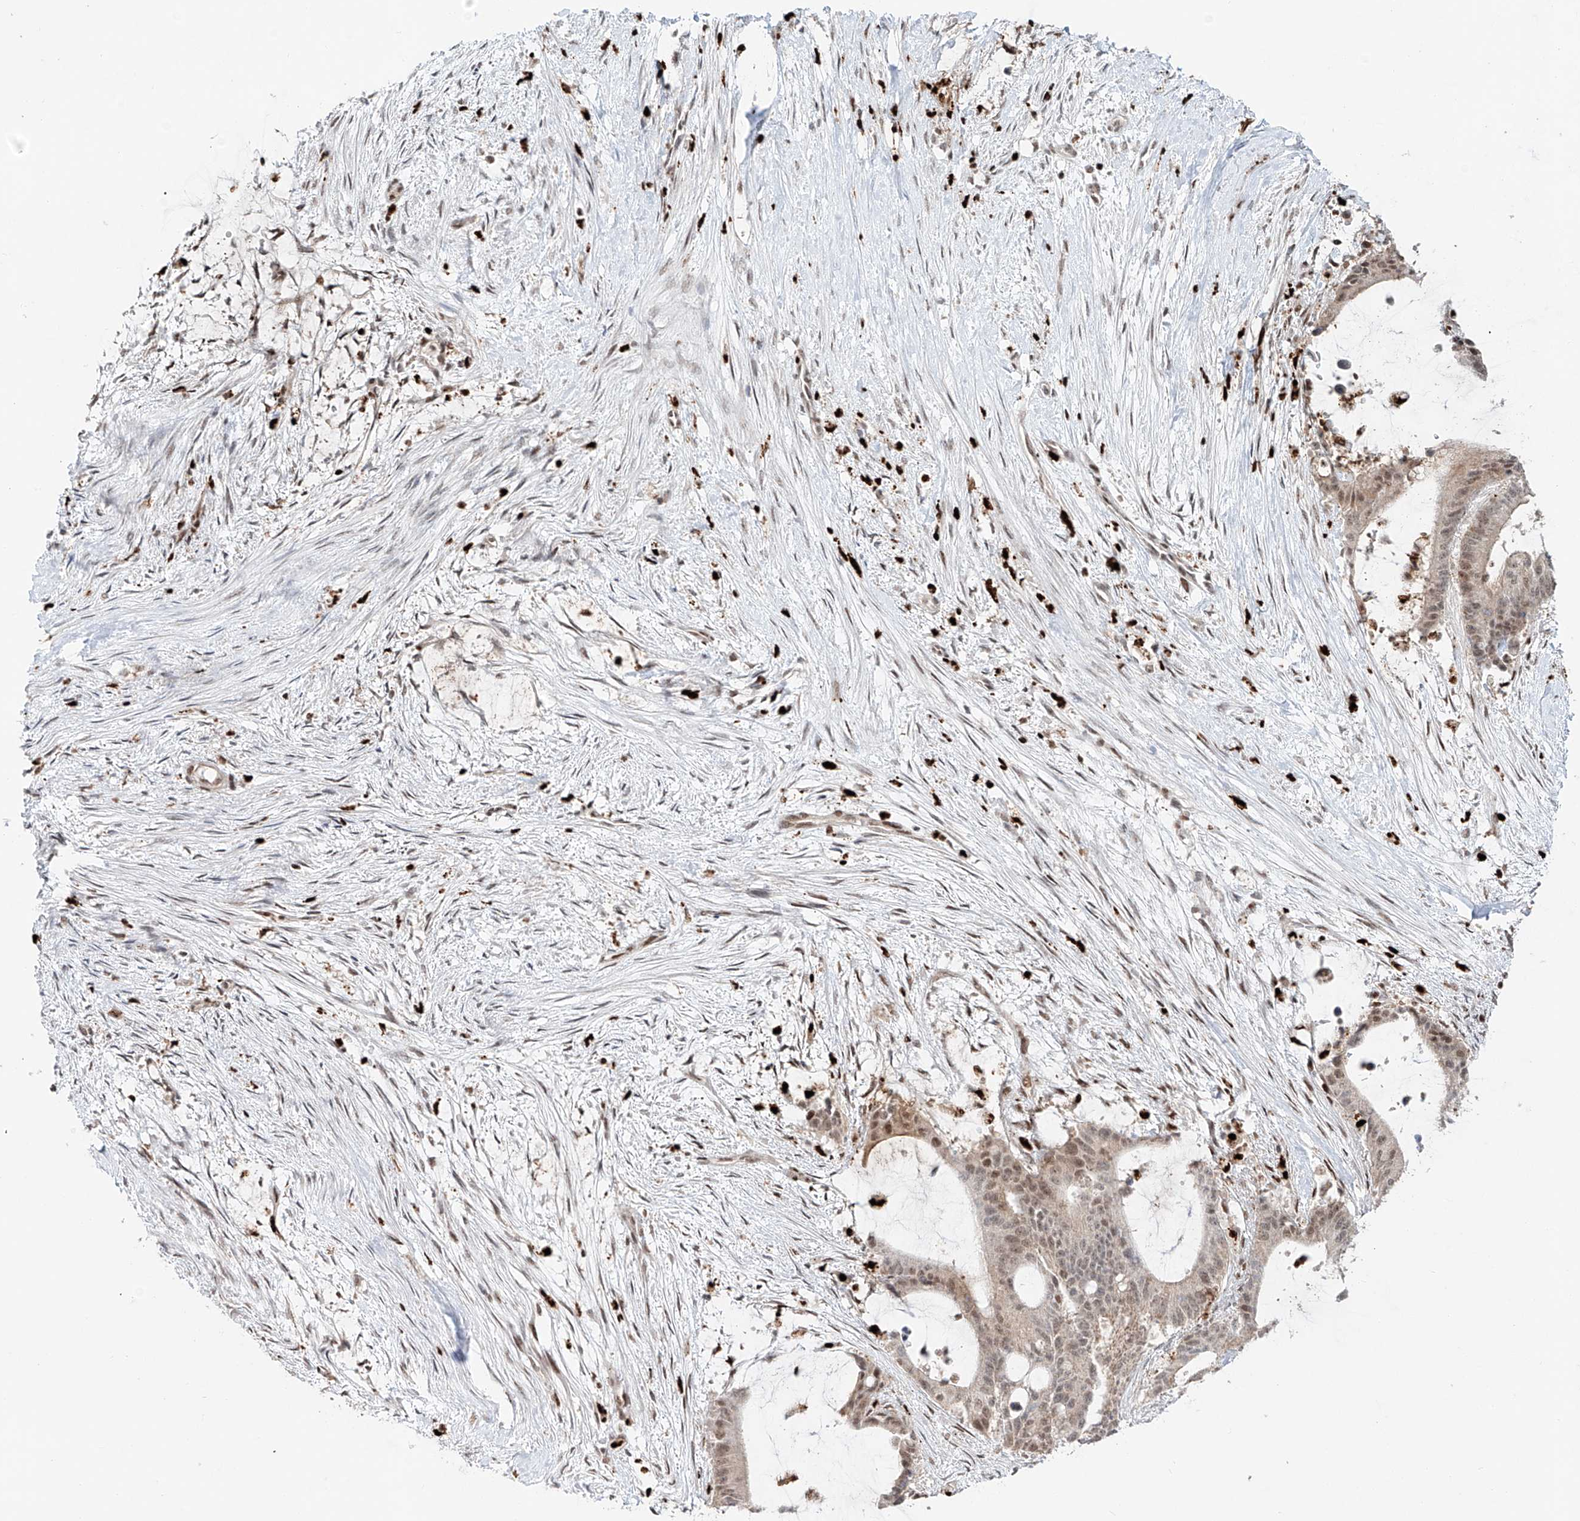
{"staining": {"intensity": "weak", "quantity": "25%-75%", "location": "cytoplasmic/membranous,nuclear"}, "tissue": "liver cancer", "cell_type": "Tumor cells", "image_type": "cancer", "snomed": [{"axis": "morphology", "description": "Normal tissue, NOS"}, {"axis": "morphology", "description": "Cholangiocarcinoma"}, {"axis": "topography", "description": "Liver"}, {"axis": "topography", "description": "Peripheral nerve tissue"}], "caption": "This image shows immunohistochemistry (IHC) staining of human cholangiocarcinoma (liver), with low weak cytoplasmic/membranous and nuclear expression in about 25%-75% of tumor cells.", "gene": "DZIP1L", "patient": {"sex": "female", "age": 73}}